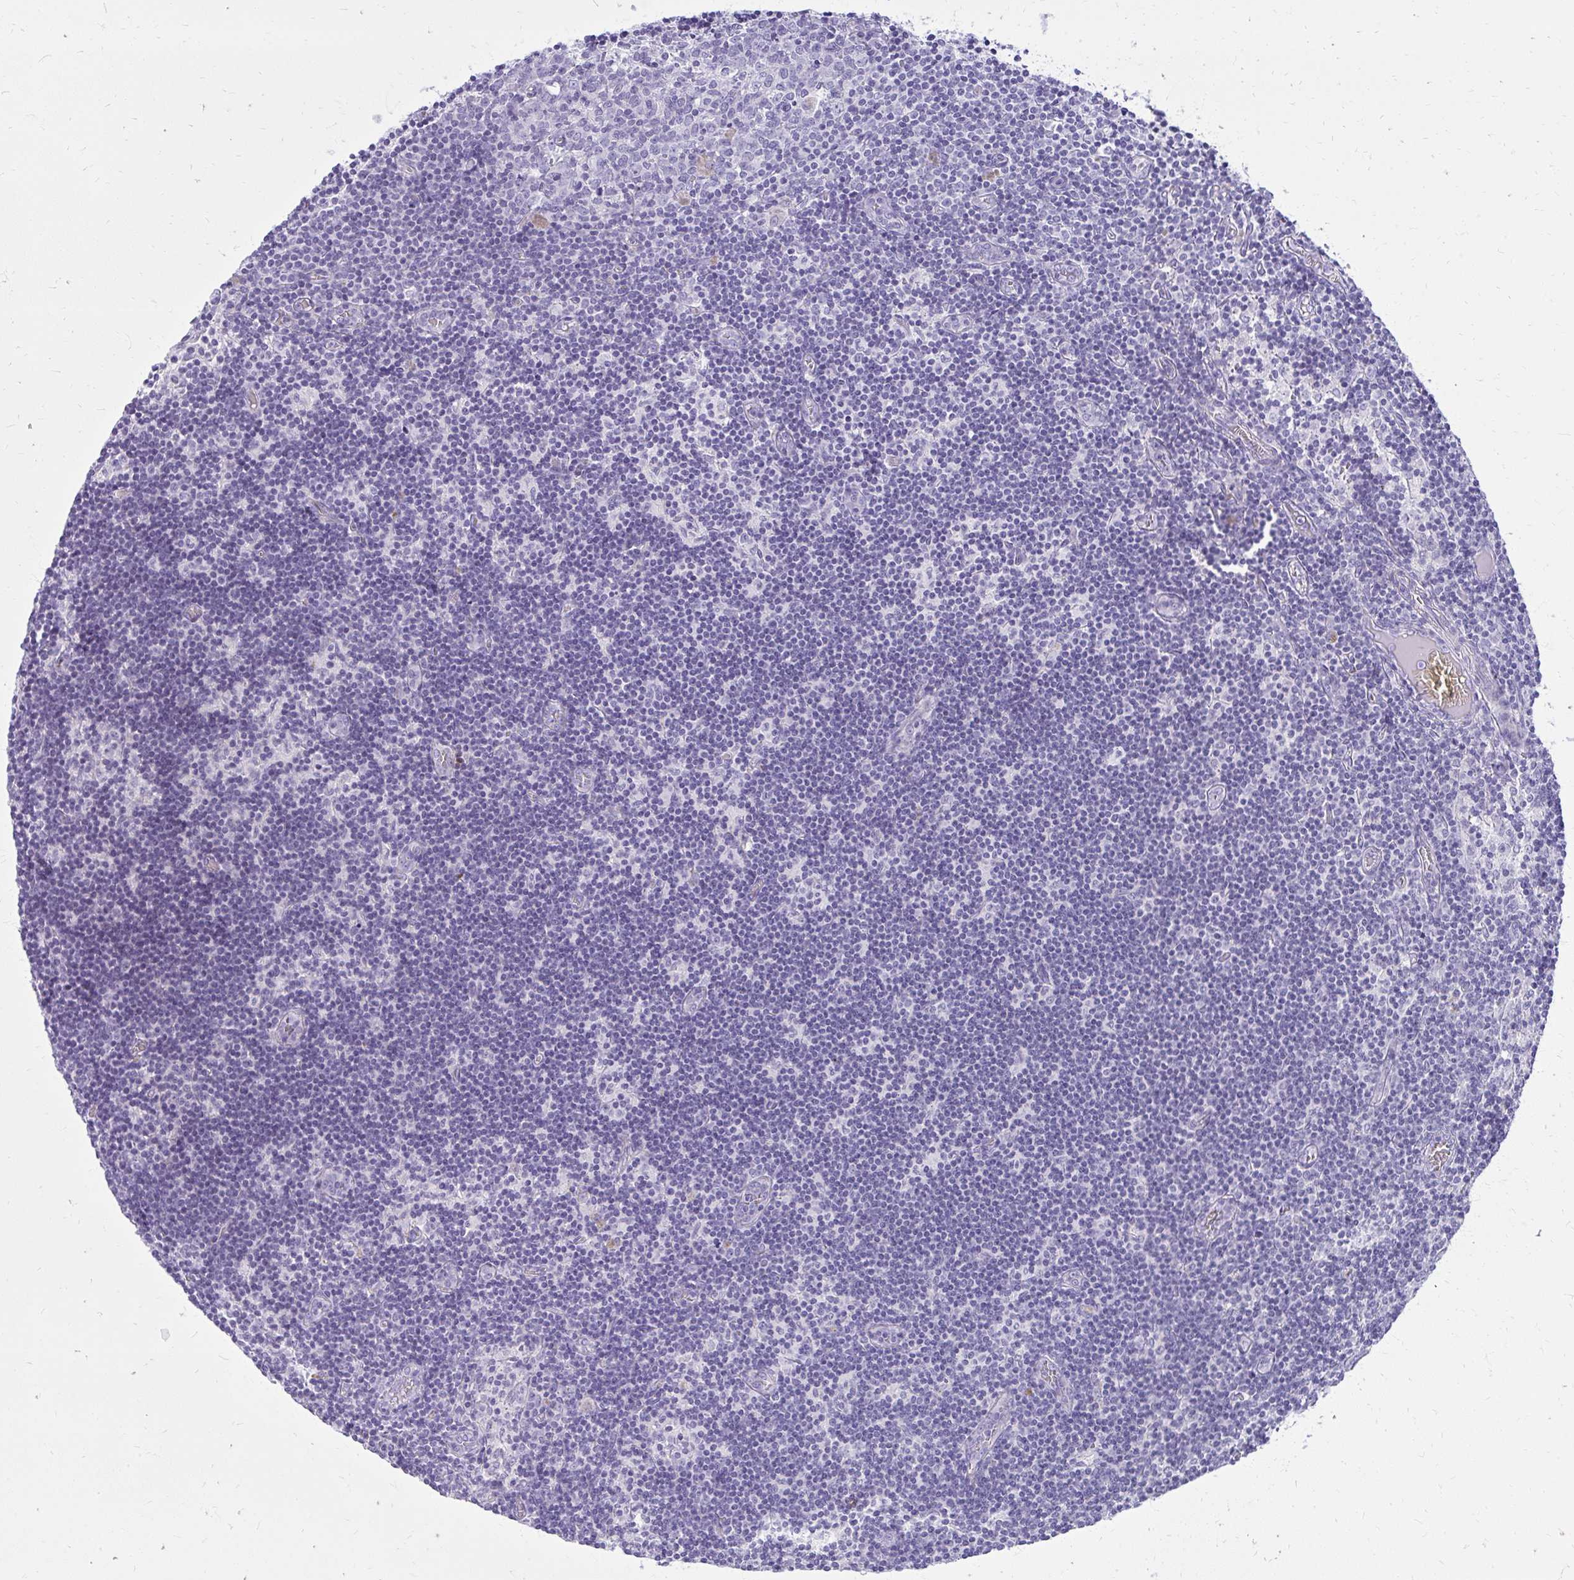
{"staining": {"intensity": "negative", "quantity": "none", "location": "none"}, "tissue": "lymph node", "cell_type": "Germinal center cells", "image_type": "normal", "snomed": [{"axis": "morphology", "description": "Normal tissue, NOS"}, {"axis": "topography", "description": "Lymph node"}], "caption": "Immunohistochemical staining of benign lymph node shows no significant positivity in germinal center cells.", "gene": "PRAP1", "patient": {"sex": "female", "age": 31}}